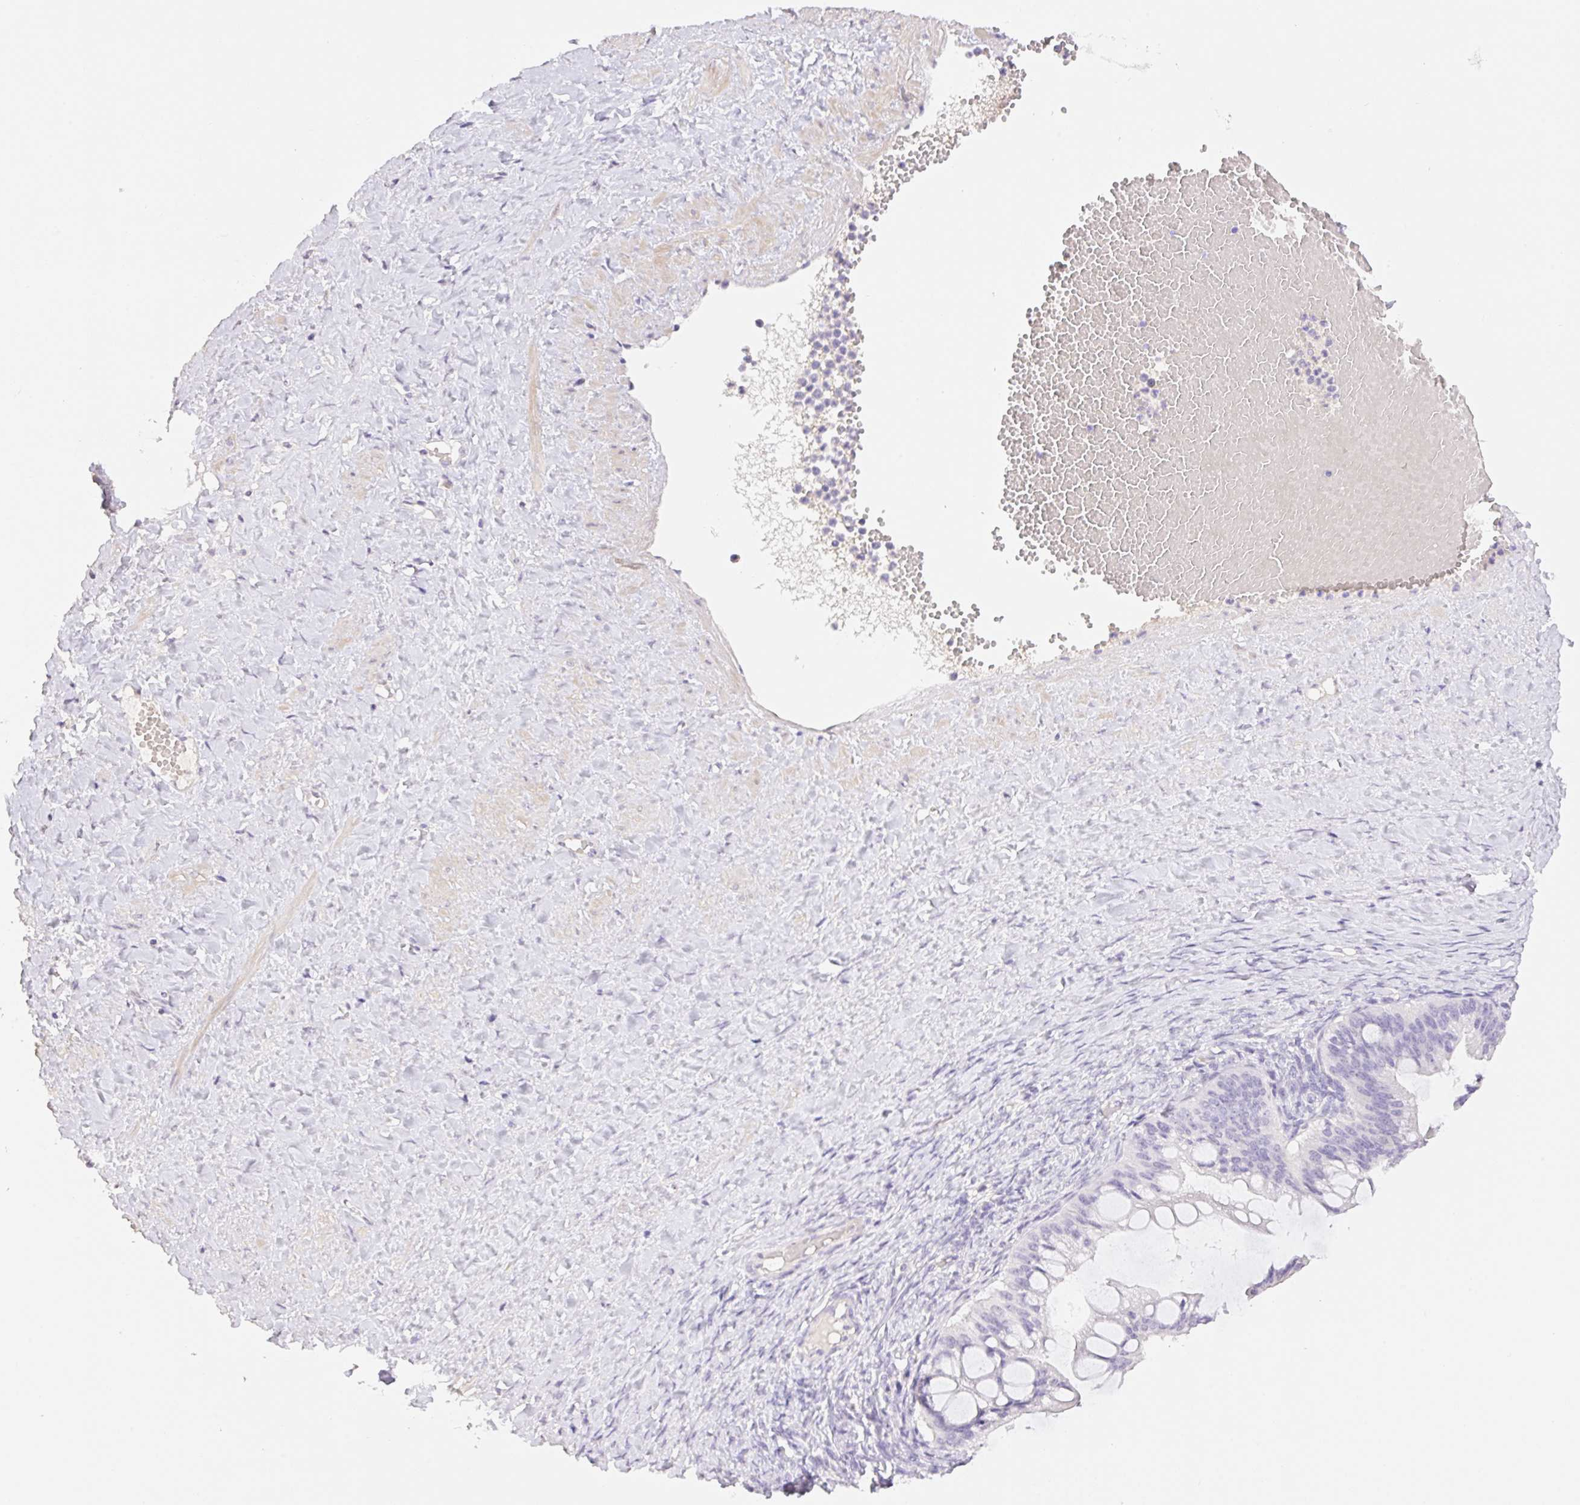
{"staining": {"intensity": "negative", "quantity": "none", "location": "none"}, "tissue": "ovarian cancer", "cell_type": "Tumor cells", "image_type": "cancer", "snomed": [{"axis": "morphology", "description": "Cystadenocarcinoma, mucinous, NOS"}, {"axis": "topography", "description": "Ovary"}], "caption": "Immunohistochemistry (IHC) of human ovarian cancer (mucinous cystadenocarcinoma) demonstrates no staining in tumor cells.", "gene": "HCRTR2", "patient": {"sex": "female", "age": 73}}